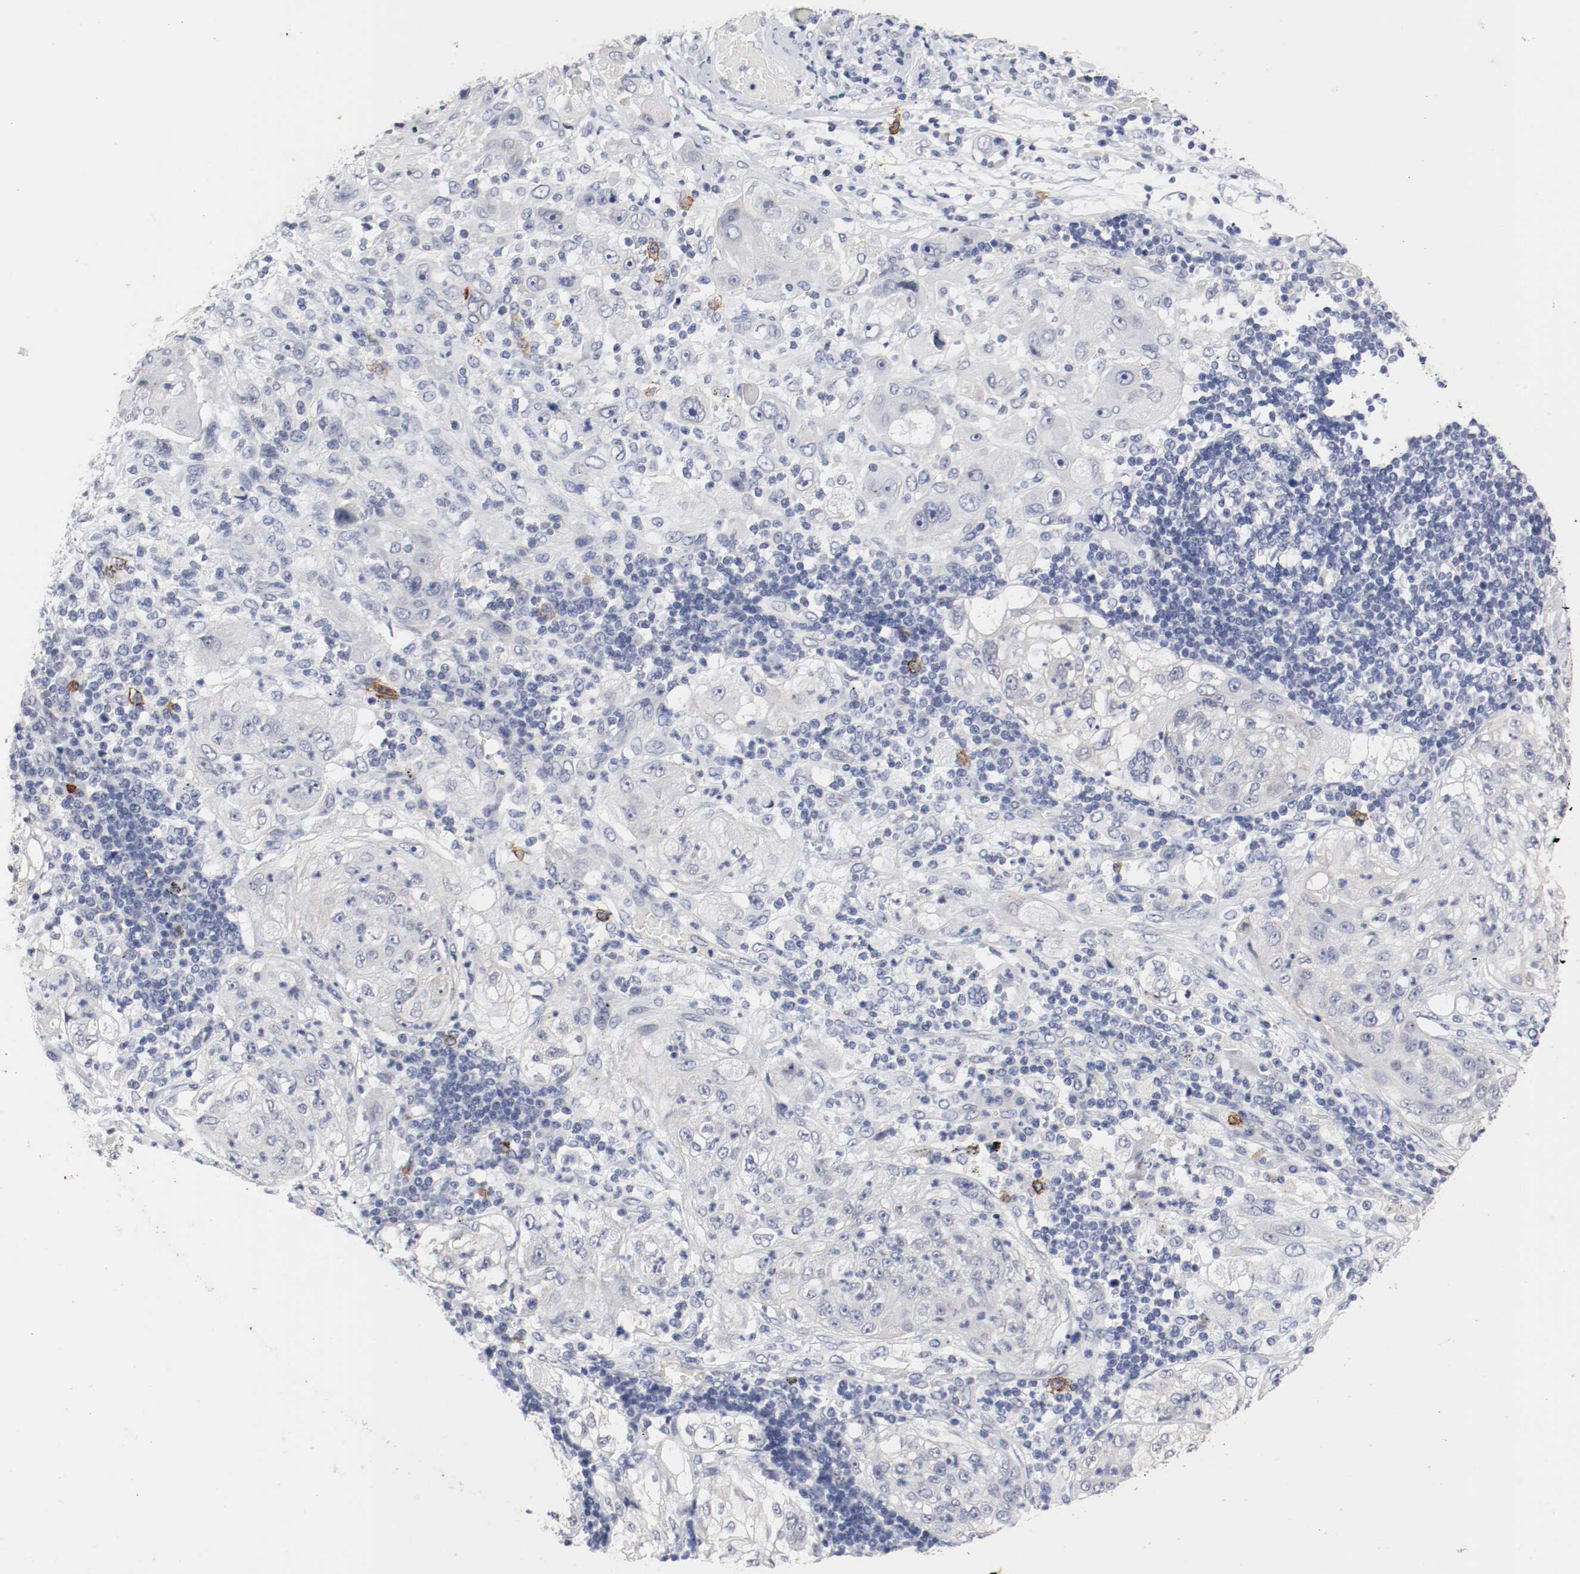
{"staining": {"intensity": "negative", "quantity": "none", "location": "none"}, "tissue": "lung cancer", "cell_type": "Tumor cells", "image_type": "cancer", "snomed": [{"axis": "morphology", "description": "Inflammation, NOS"}, {"axis": "morphology", "description": "Squamous cell carcinoma, NOS"}, {"axis": "topography", "description": "Lymph node"}, {"axis": "topography", "description": "Soft tissue"}, {"axis": "topography", "description": "Lung"}], "caption": "Tumor cells show no significant positivity in lung cancer (squamous cell carcinoma). The staining was performed using DAB (3,3'-diaminobenzidine) to visualize the protein expression in brown, while the nuclei were stained in blue with hematoxylin (Magnification: 20x).", "gene": "KIT", "patient": {"sex": "male", "age": 66}}